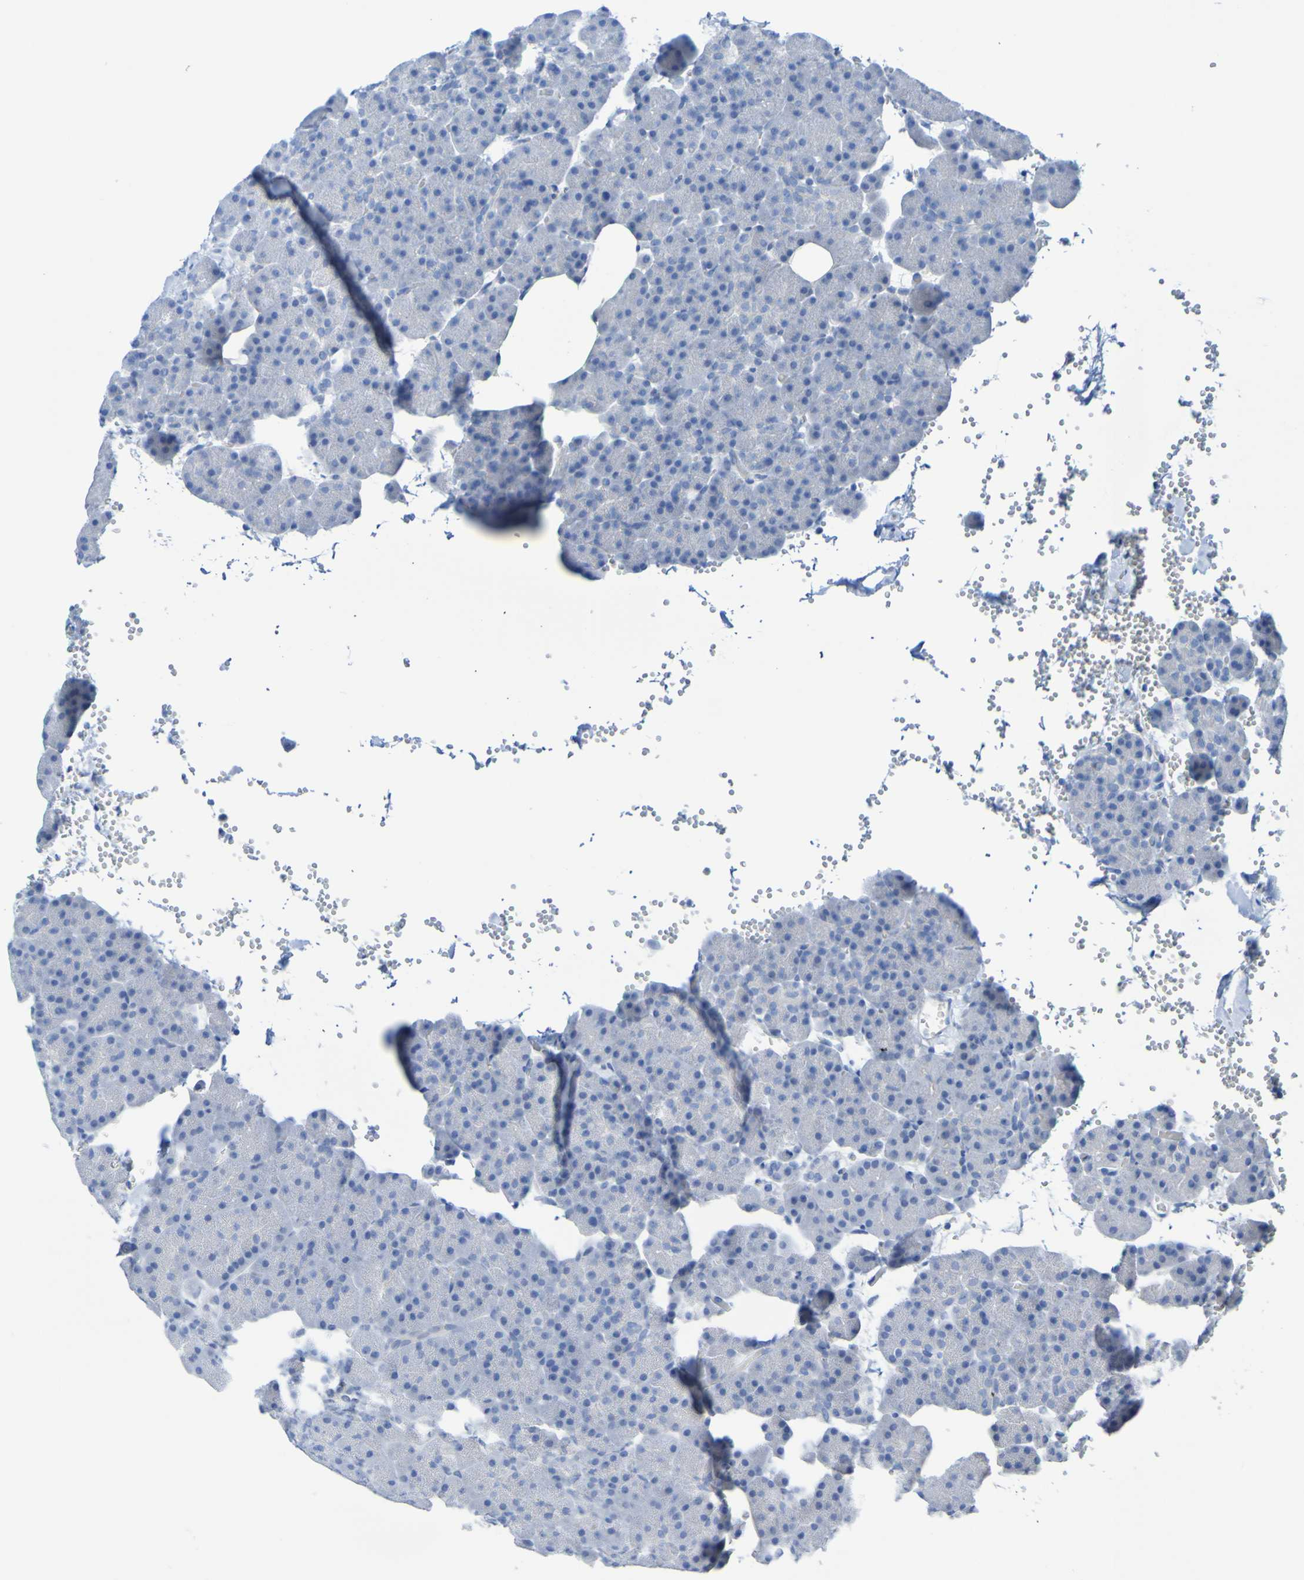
{"staining": {"intensity": "negative", "quantity": "none", "location": "none"}, "tissue": "pancreas", "cell_type": "Exocrine glandular cells", "image_type": "normal", "snomed": [{"axis": "morphology", "description": "Normal tissue, NOS"}, {"axis": "topography", "description": "Pancreas"}], "caption": "DAB immunohistochemical staining of benign human pancreas shows no significant staining in exocrine glandular cells.", "gene": "ACMSD", "patient": {"sex": "female", "age": 35}}